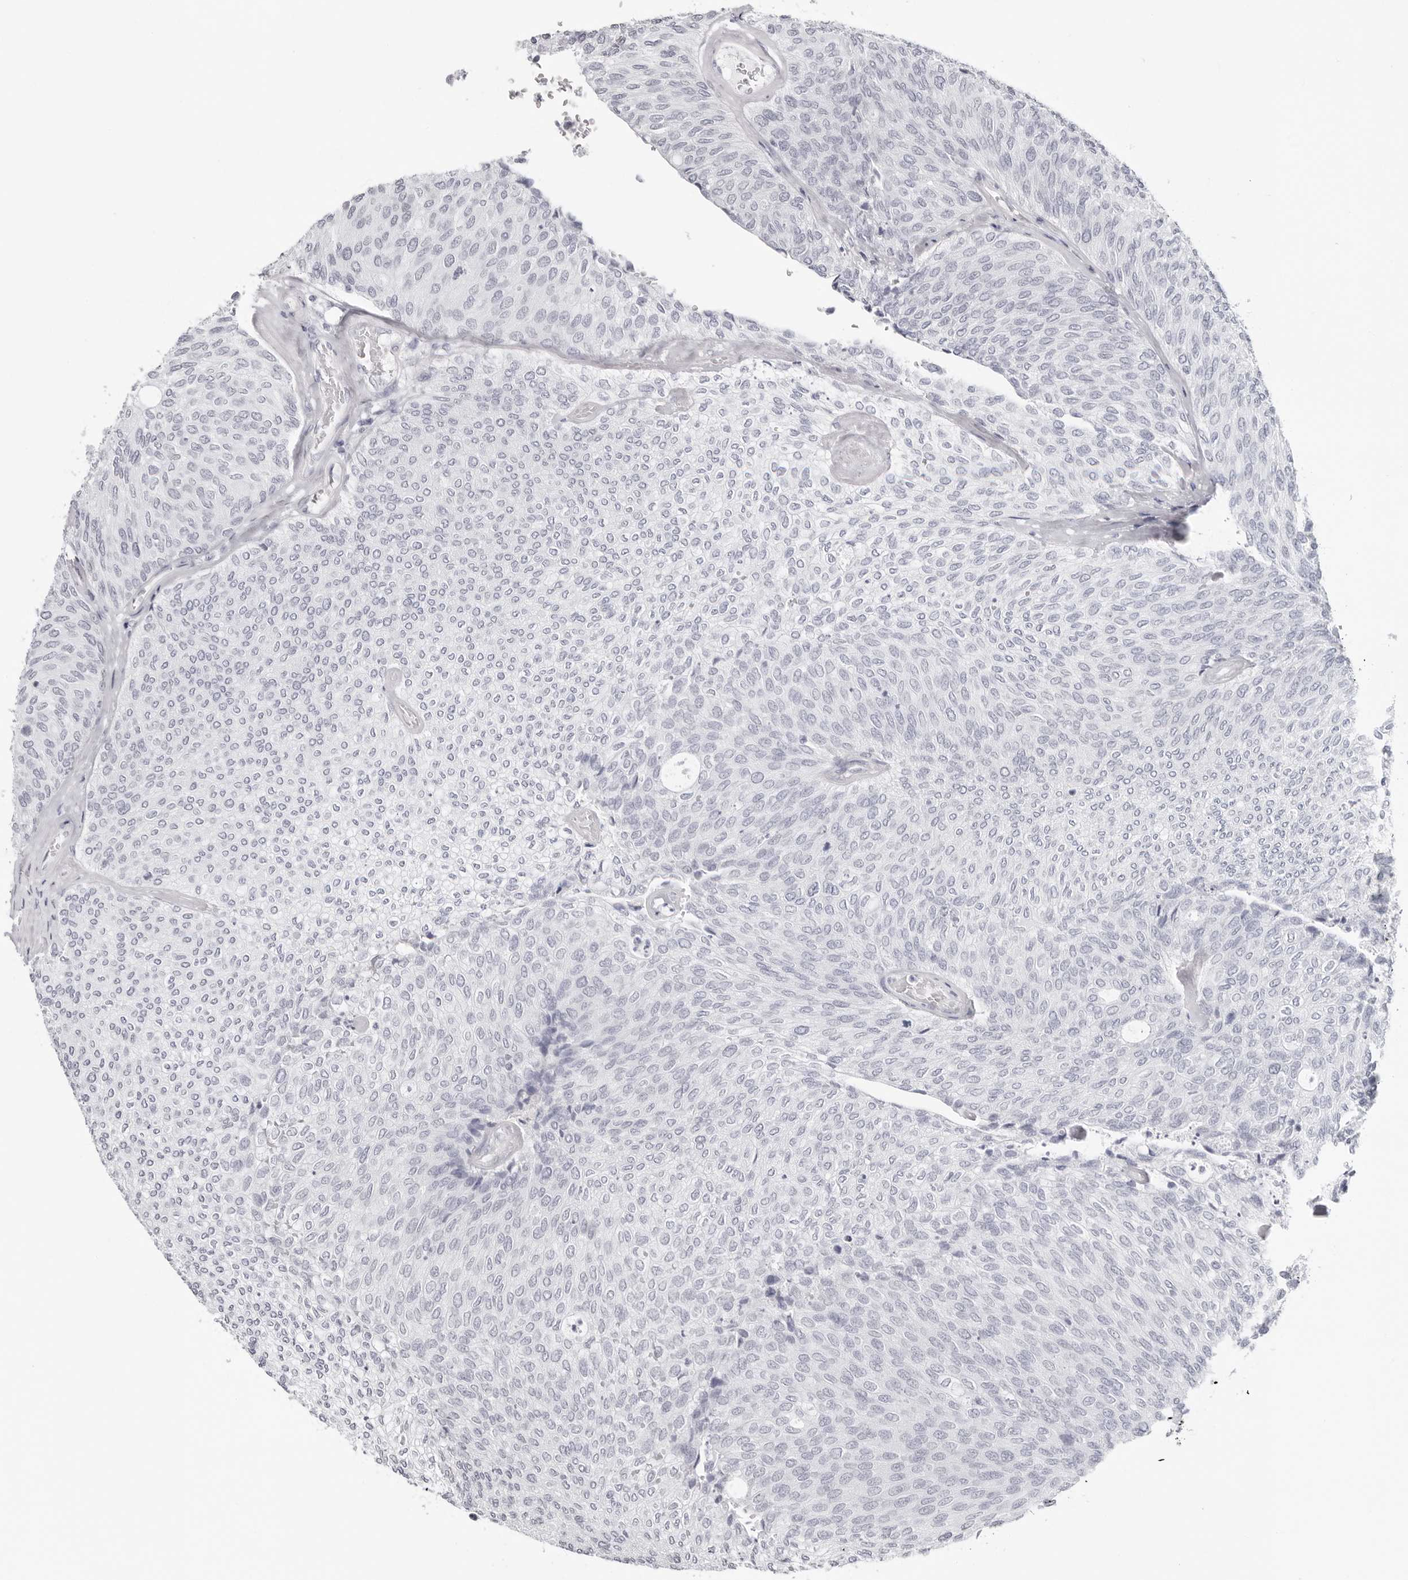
{"staining": {"intensity": "negative", "quantity": "none", "location": "none"}, "tissue": "urothelial cancer", "cell_type": "Tumor cells", "image_type": "cancer", "snomed": [{"axis": "morphology", "description": "Urothelial carcinoma, Low grade"}, {"axis": "topography", "description": "Urinary bladder"}], "caption": "High power microscopy image of an IHC photomicrograph of urothelial cancer, revealing no significant expression in tumor cells.", "gene": "INSL3", "patient": {"sex": "female", "age": 79}}